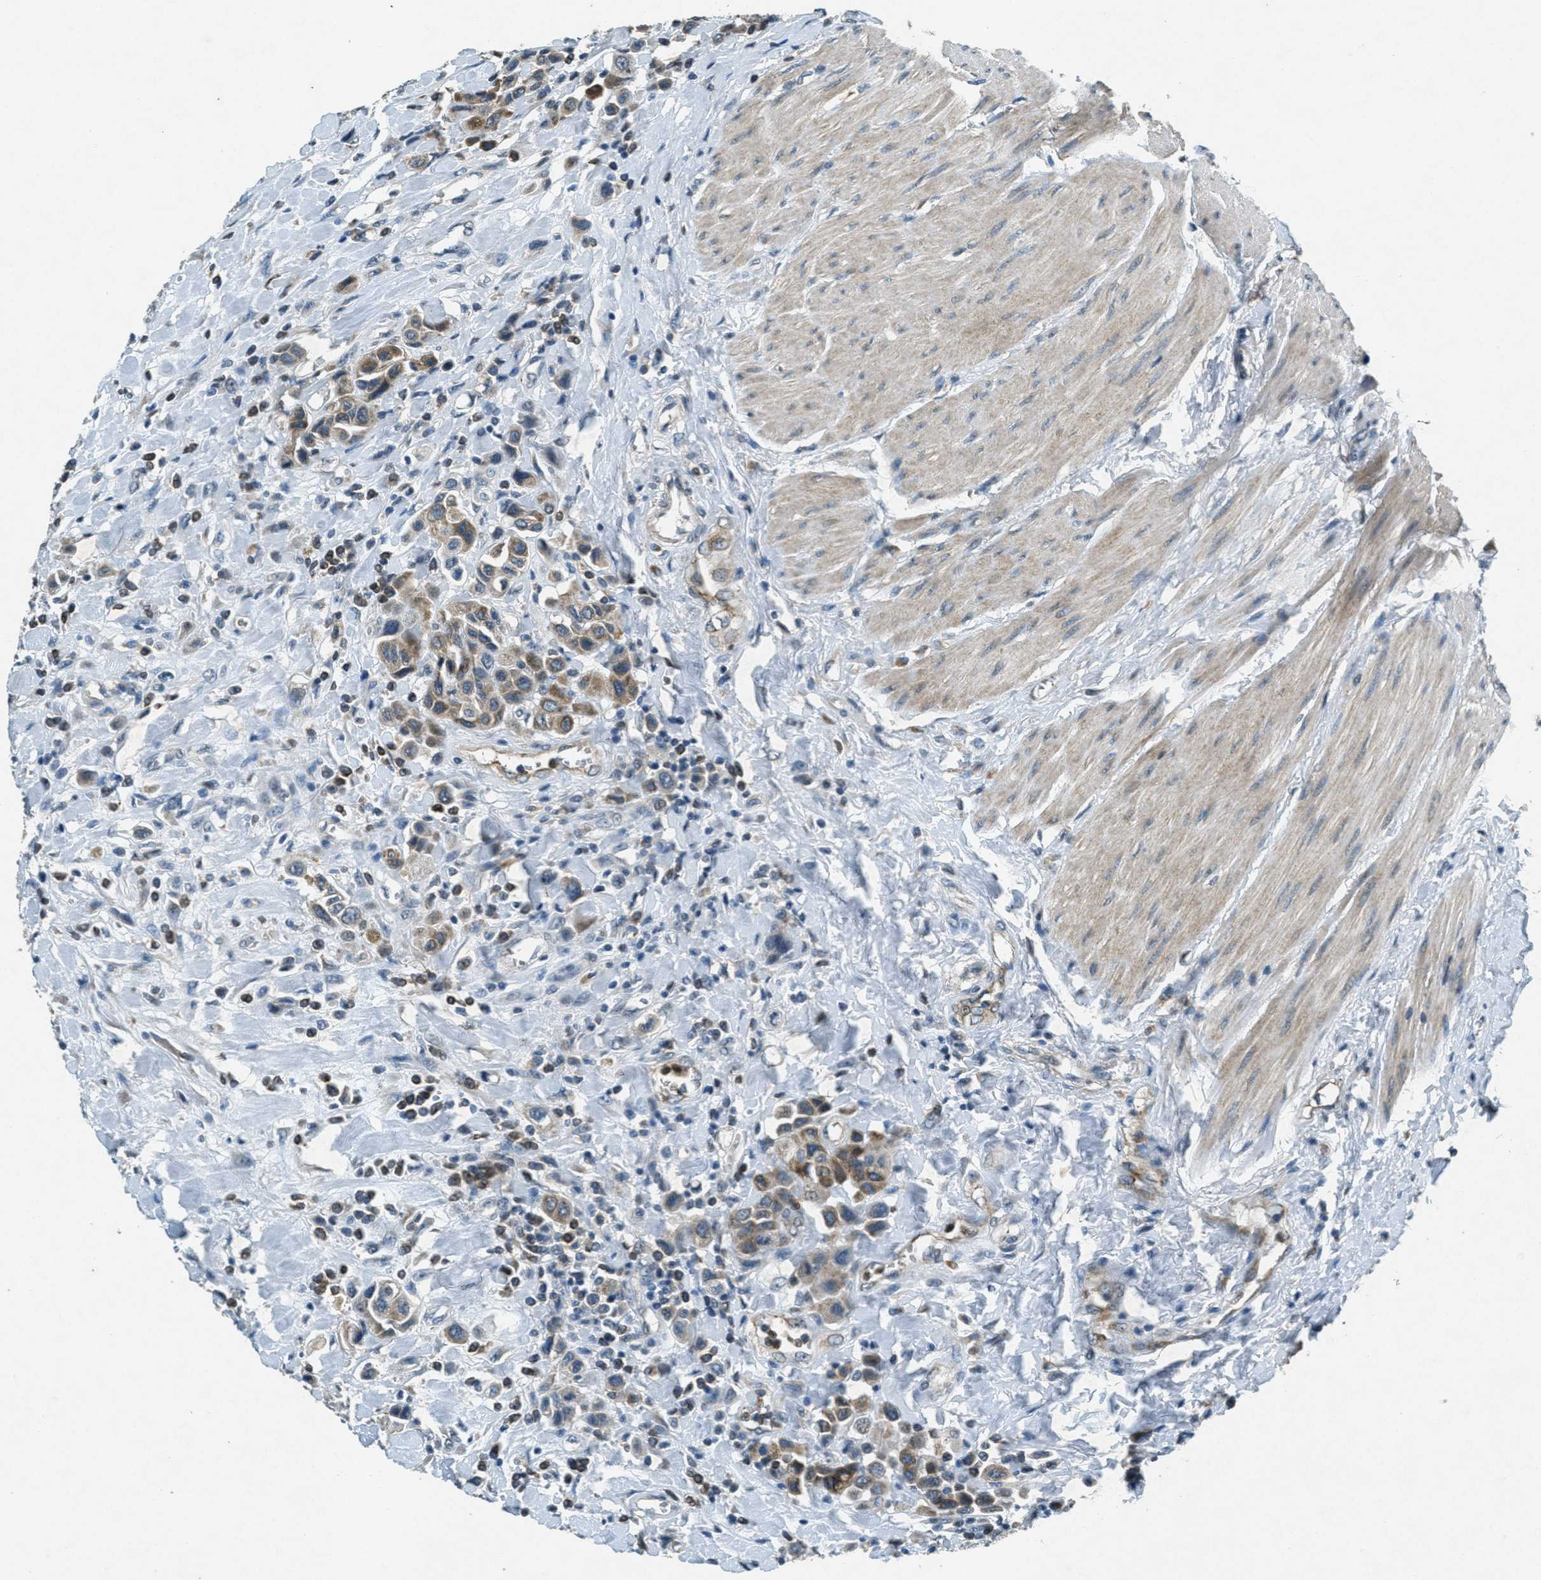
{"staining": {"intensity": "moderate", "quantity": "25%-75%", "location": "cytoplasmic/membranous"}, "tissue": "urothelial cancer", "cell_type": "Tumor cells", "image_type": "cancer", "snomed": [{"axis": "morphology", "description": "Urothelial carcinoma, High grade"}, {"axis": "topography", "description": "Urinary bladder"}], "caption": "High-magnification brightfield microscopy of urothelial cancer stained with DAB (brown) and counterstained with hematoxylin (blue). tumor cells exhibit moderate cytoplasmic/membranous expression is appreciated in about25%-75% of cells.", "gene": "RAB3D", "patient": {"sex": "male", "age": 50}}